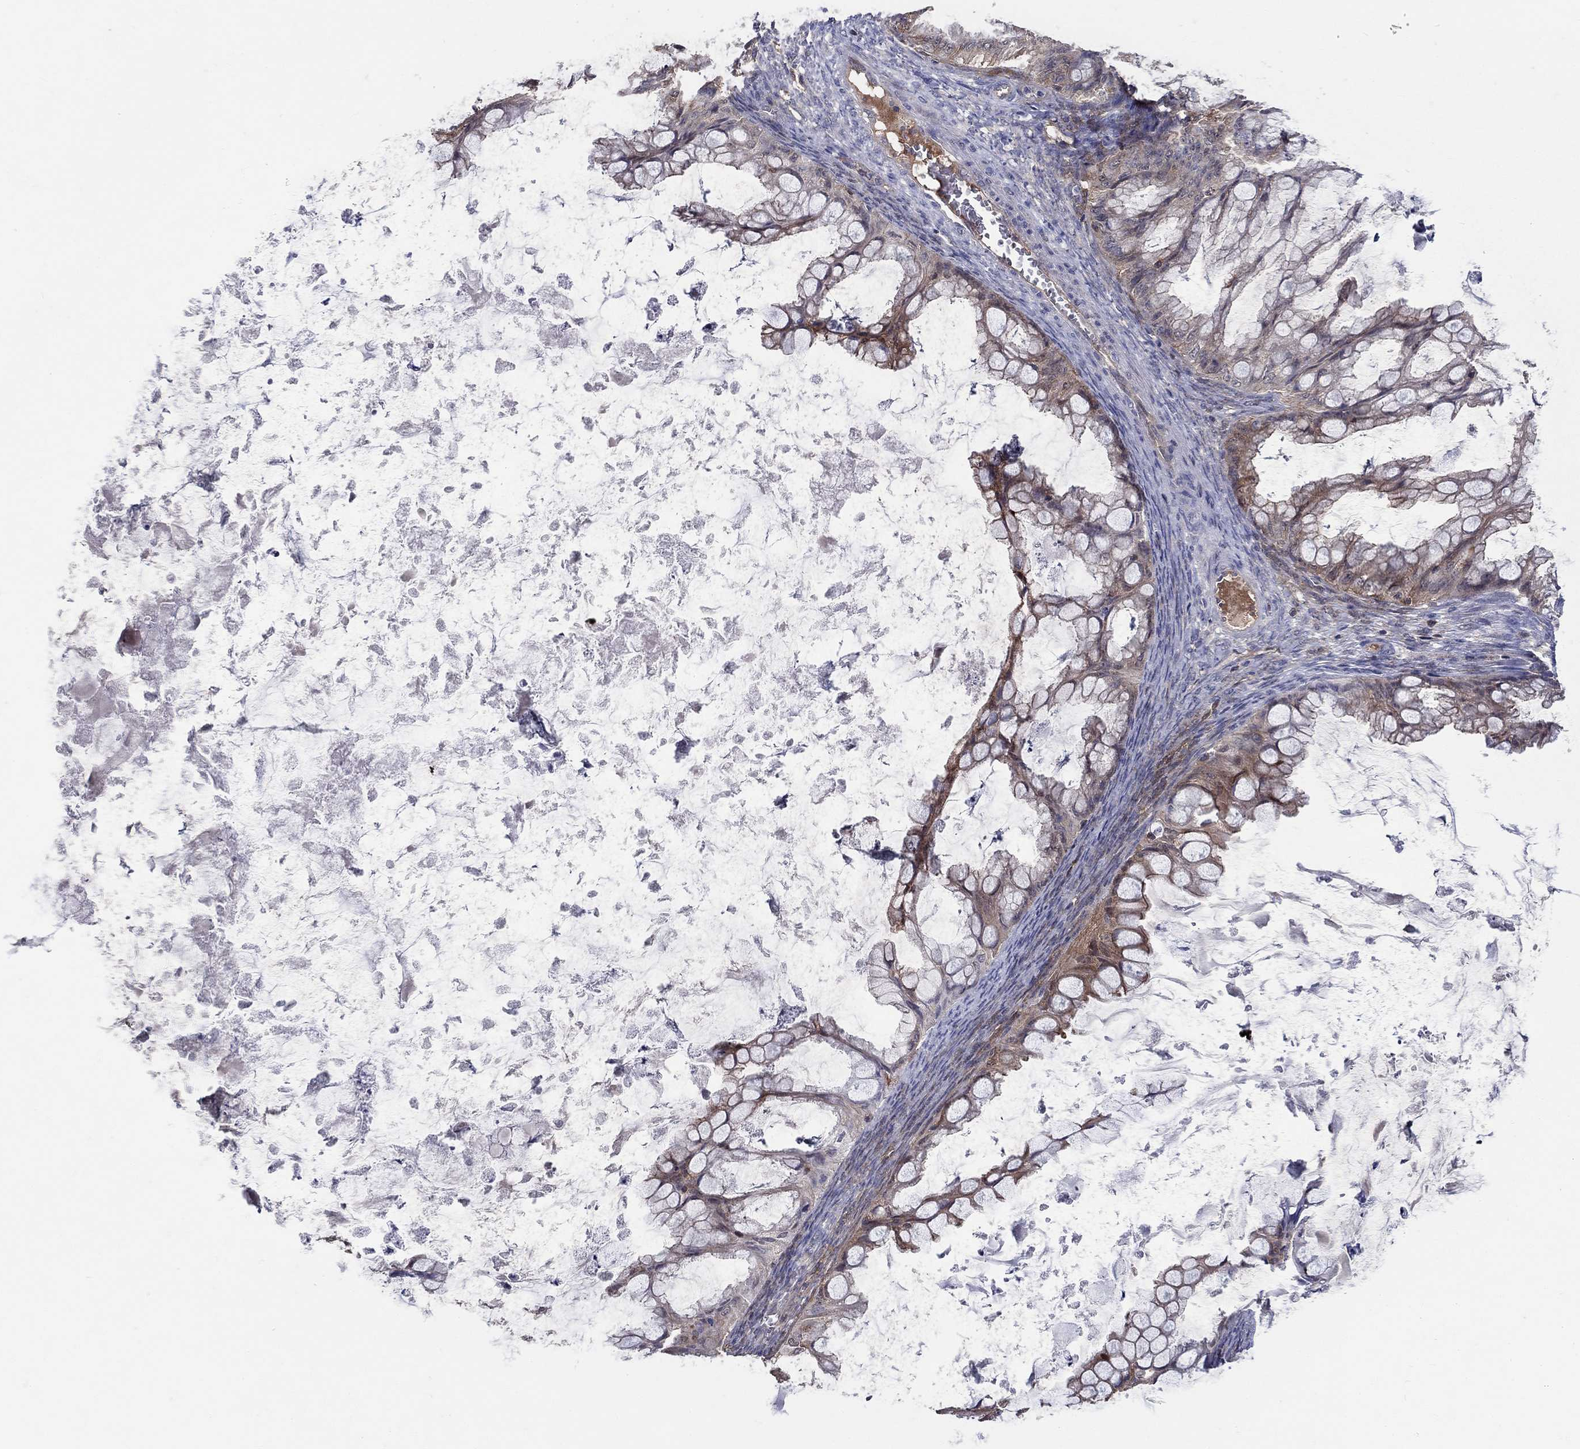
{"staining": {"intensity": "weak", "quantity": "25%-75%", "location": "cytoplasmic/membranous"}, "tissue": "ovarian cancer", "cell_type": "Tumor cells", "image_type": "cancer", "snomed": [{"axis": "morphology", "description": "Cystadenocarcinoma, mucinous, NOS"}, {"axis": "topography", "description": "Ovary"}], "caption": "Brown immunohistochemical staining in ovarian cancer (mucinous cystadenocarcinoma) demonstrates weak cytoplasmic/membranous positivity in about 25%-75% of tumor cells.", "gene": "AGFG2", "patient": {"sex": "female", "age": 35}}